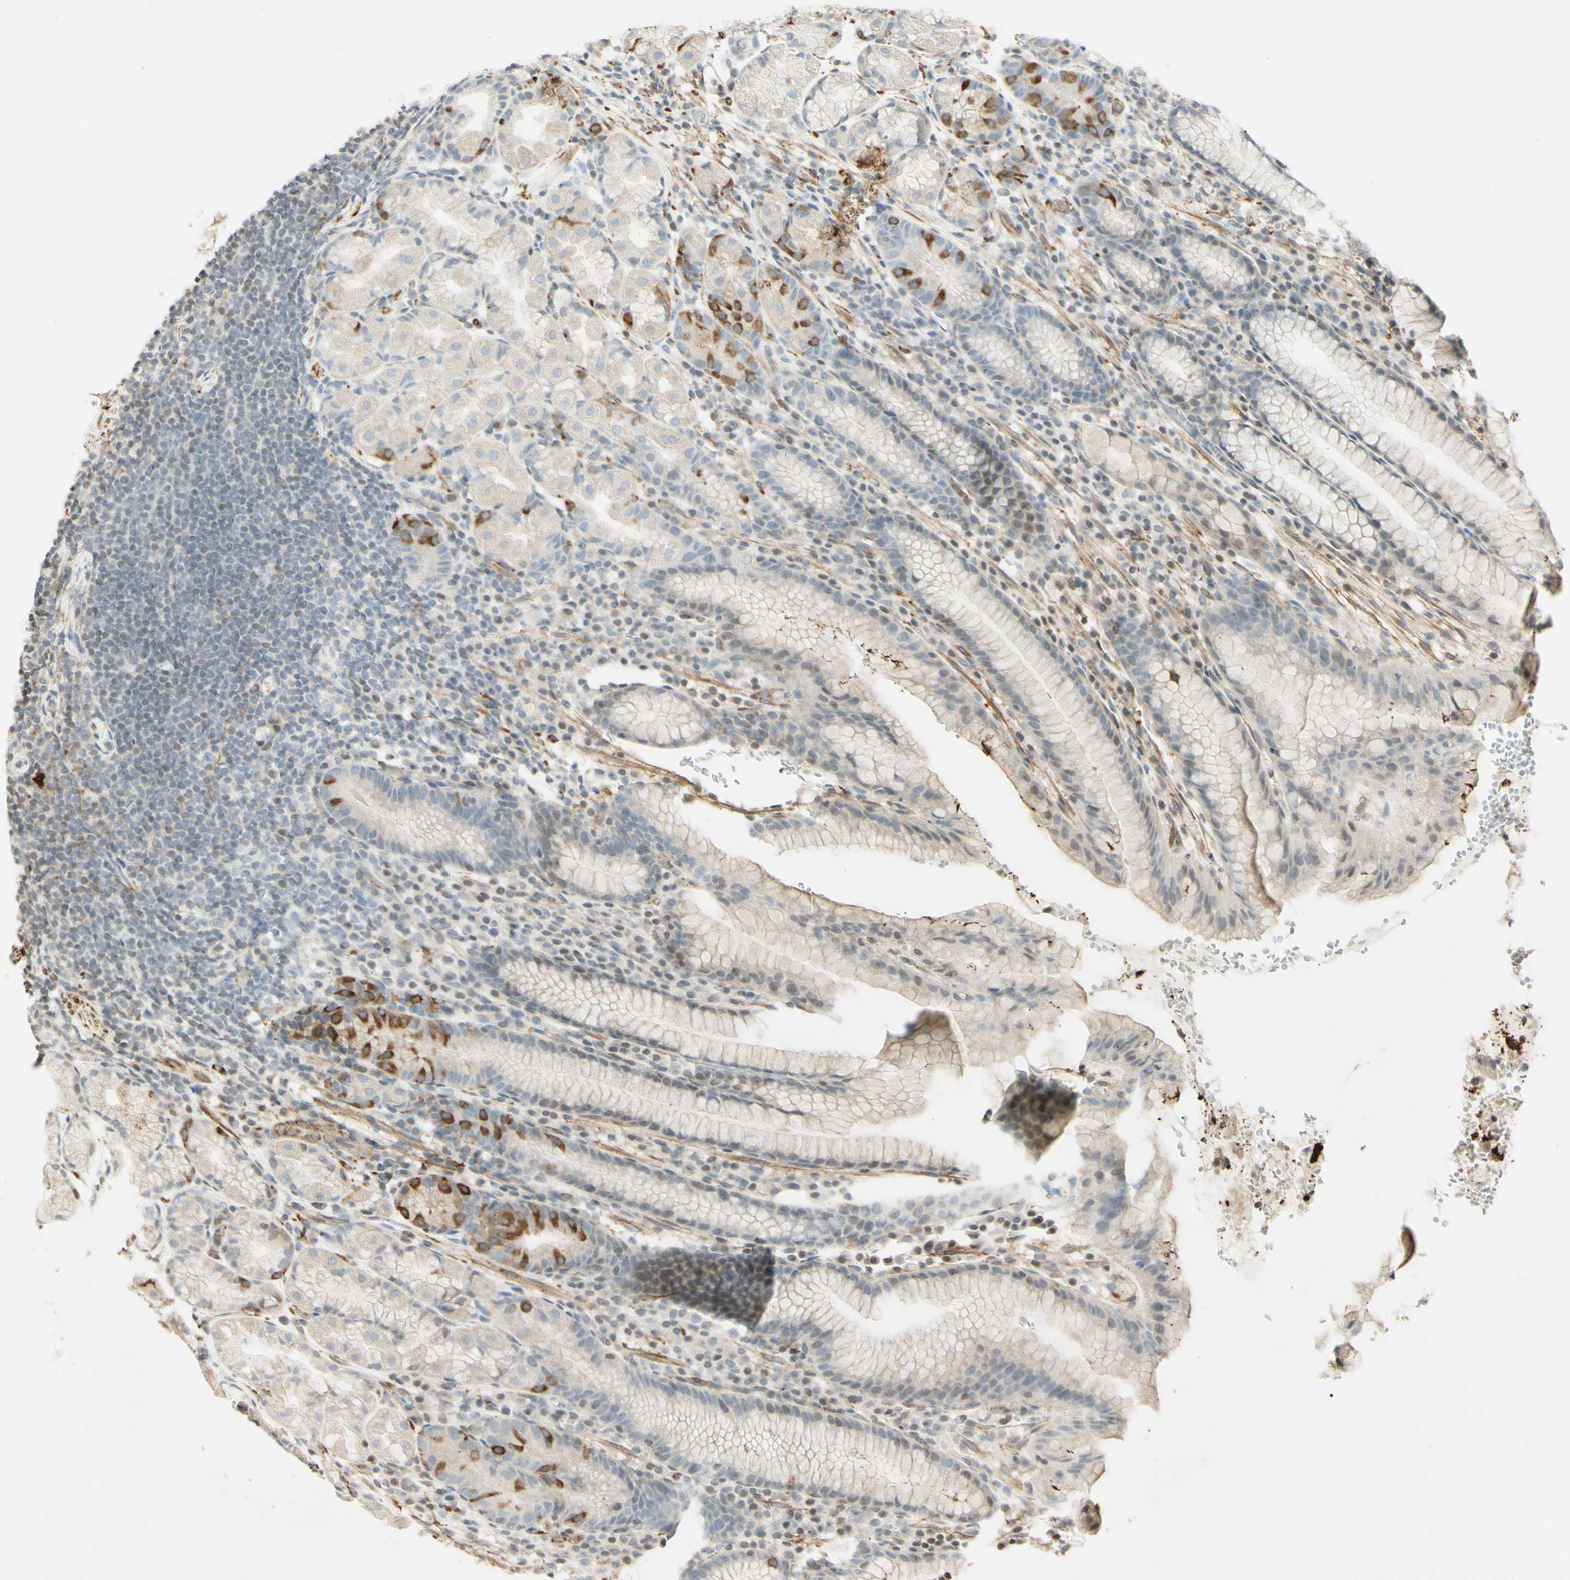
{"staining": {"intensity": "strong", "quantity": "<25%", "location": "cytoplasmic/membranous"}, "tissue": "stomach", "cell_type": "Glandular cells", "image_type": "normal", "snomed": [{"axis": "morphology", "description": "Normal tissue, NOS"}, {"axis": "topography", "description": "Stomach, lower"}], "caption": "High-power microscopy captured an IHC photomicrograph of benign stomach, revealing strong cytoplasmic/membranous positivity in approximately <25% of glandular cells.", "gene": "MAP1B", "patient": {"sex": "male", "age": 52}}